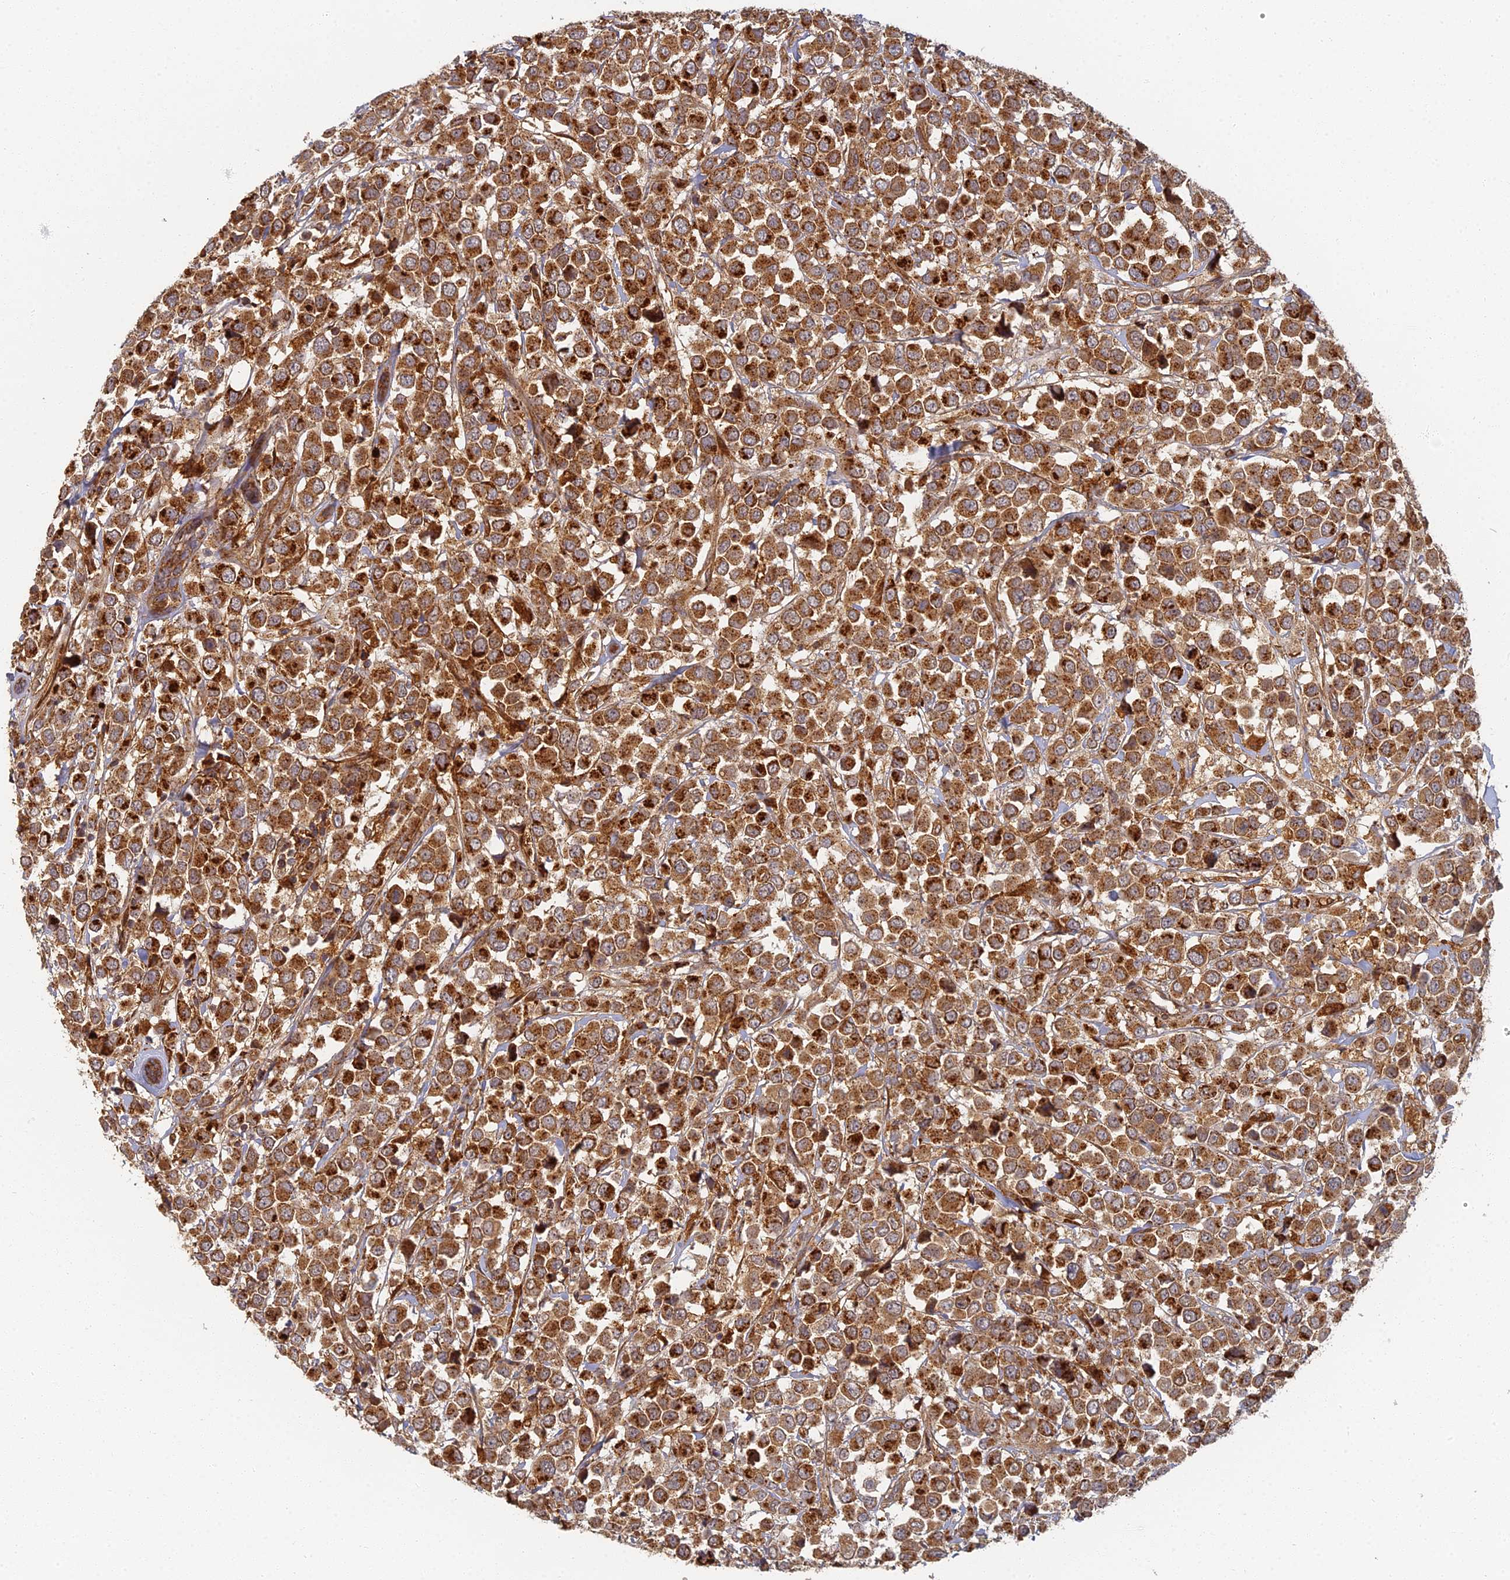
{"staining": {"intensity": "strong", "quantity": ">75%", "location": "cytoplasmic/membranous"}, "tissue": "breast cancer", "cell_type": "Tumor cells", "image_type": "cancer", "snomed": [{"axis": "morphology", "description": "Duct carcinoma"}, {"axis": "topography", "description": "Breast"}], "caption": "Brown immunohistochemical staining in human breast cancer reveals strong cytoplasmic/membranous expression in approximately >75% of tumor cells. The protein of interest is stained brown, and the nuclei are stained in blue (DAB (3,3'-diaminobenzidine) IHC with brightfield microscopy, high magnification).", "gene": "INO80D", "patient": {"sex": "female", "age": 61}}